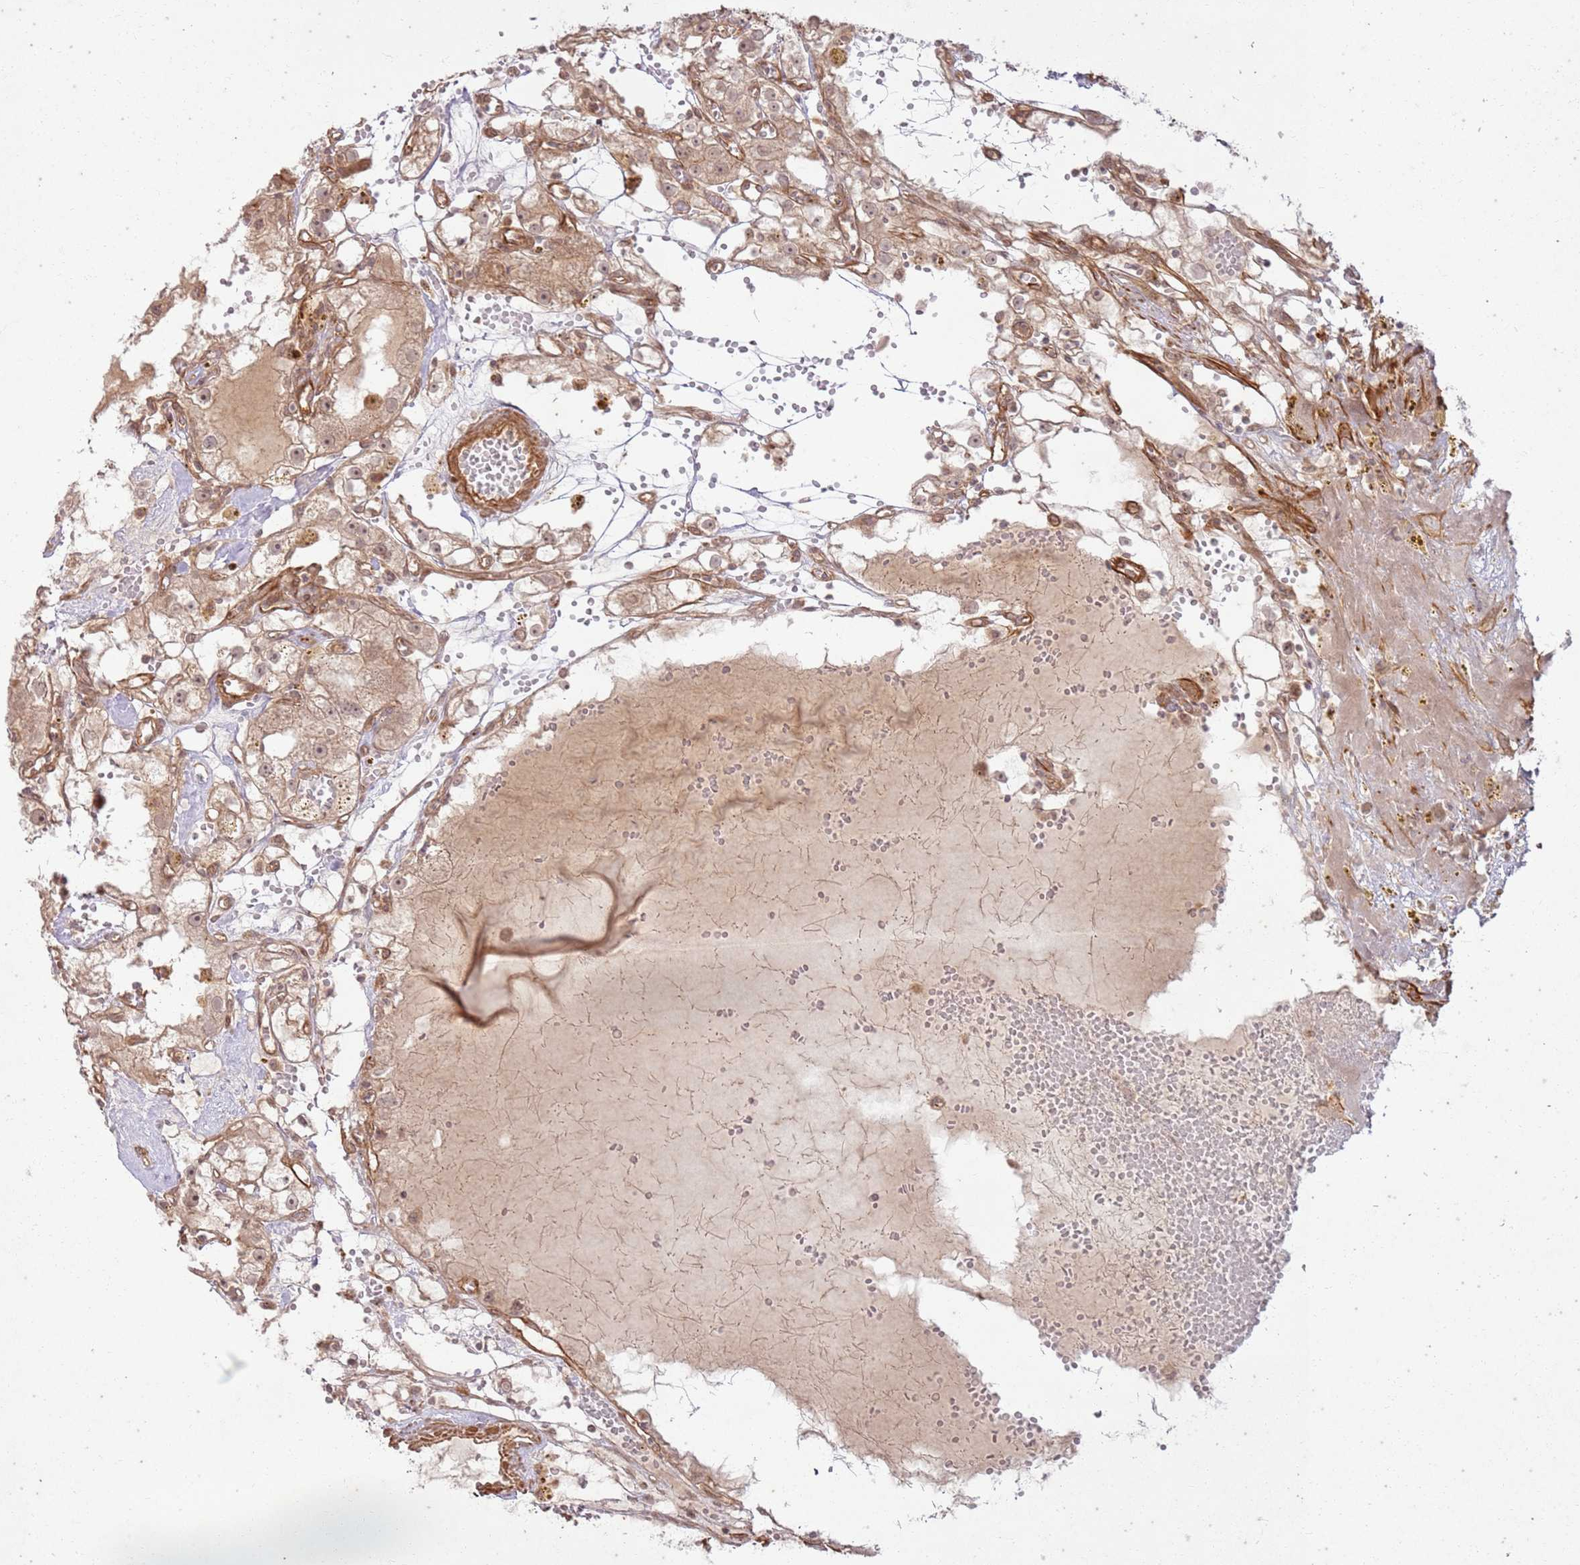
{"staining": {"intensity": "moderate", "quantity": ">75%", "location": "cytoplasmic/membranous,nuclear"}, "tissue": "renal cancer", "cell_type": "Tumor cells", "image_type": "cancer", "snomed": [{"axis": "morphology", "description": "Adenocarcinoma, NOS"}, {"axis": "topography", "description": "Kidney"}], "caption": "Immunohistochemical staining of human renal adenocarcinoma shows medium levels of moderate cytoplasmic/membranous and nuclear protein positivity in approximately >75% of tumor cells.", "gene": "ZNF623", "patient": {"sex": "male", "age": 56}}